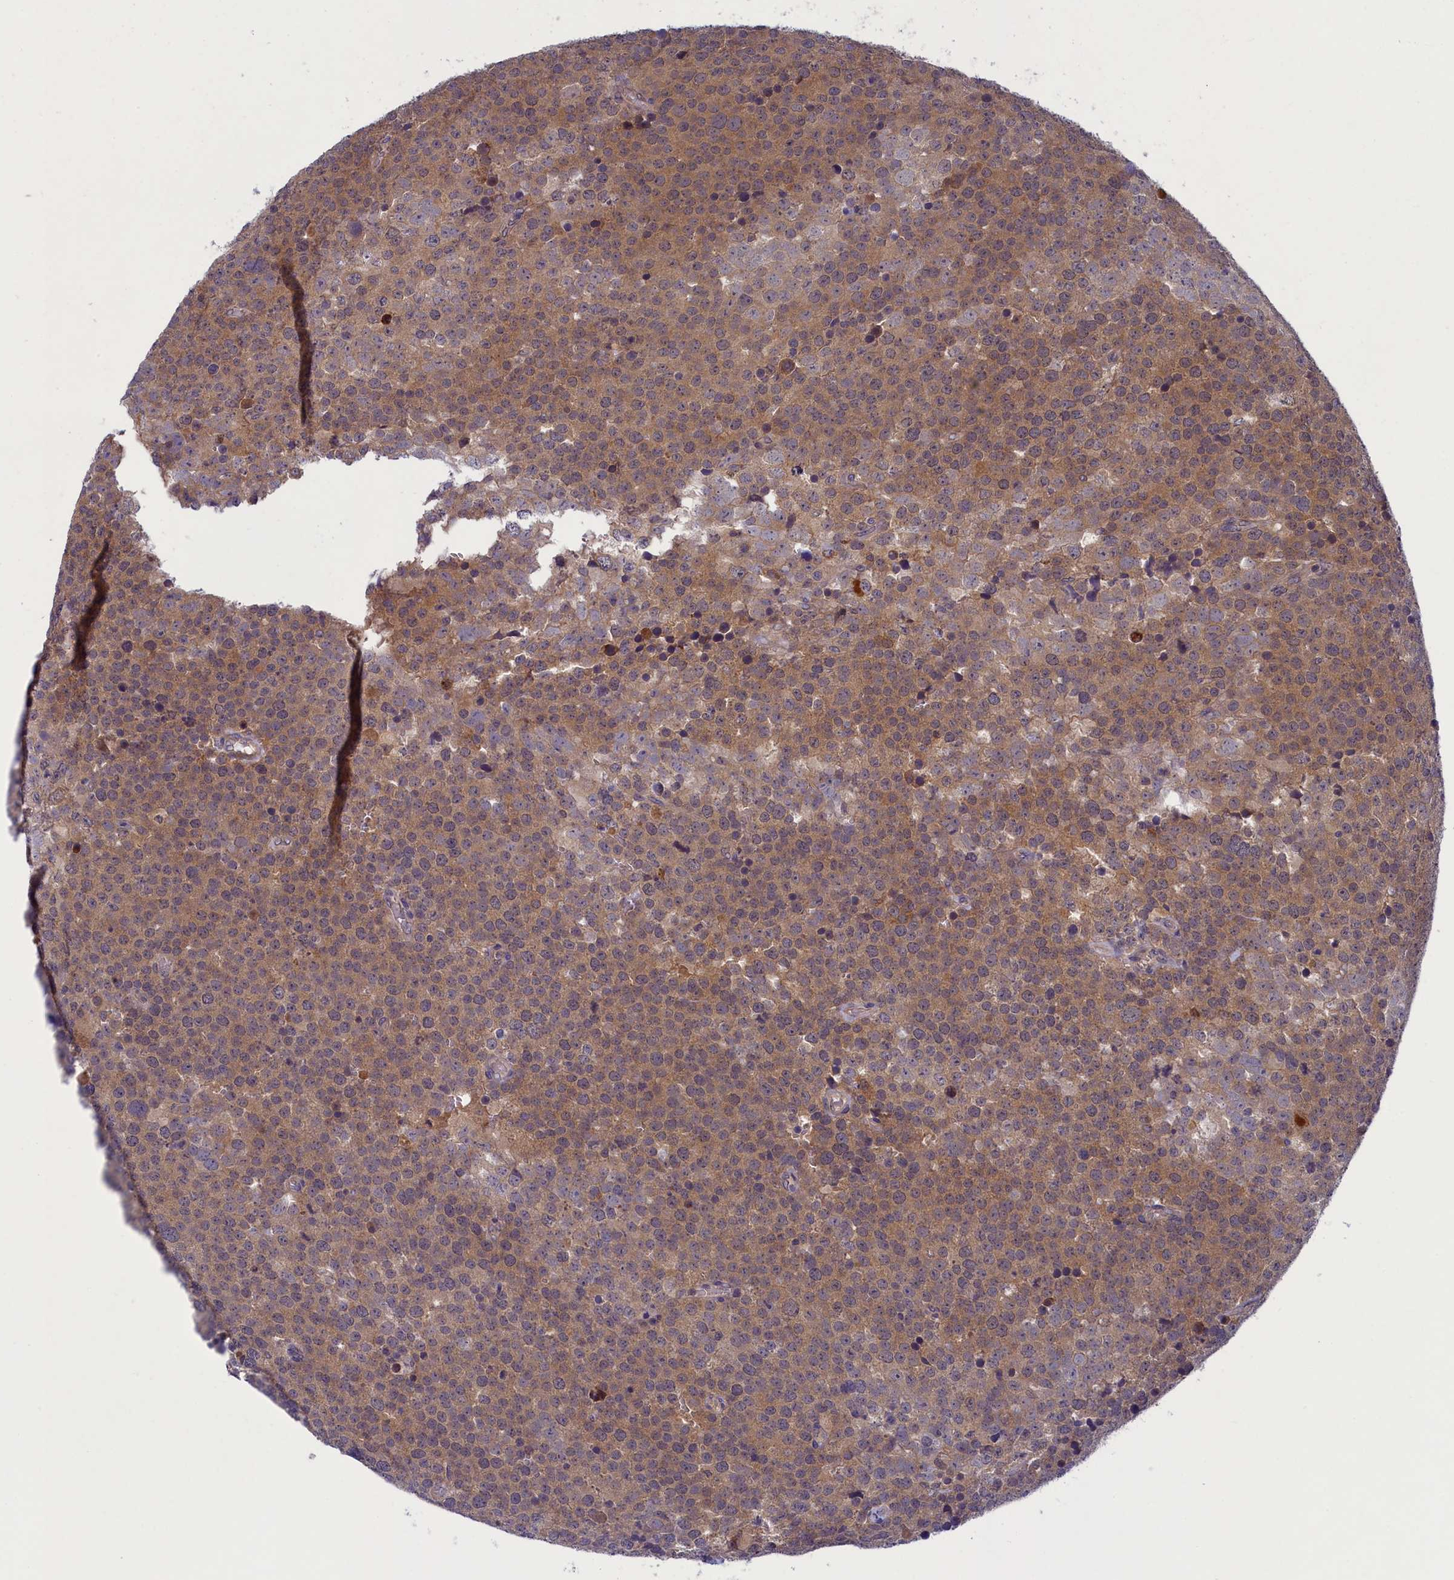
{"staining": {"intensity": "moderate", "quantity": ">75%", "location": "cytoplasmic/membranous"}, "tissue": "testis cancer", "cell_type": "Tumor cells", "image_type": "cancer", "snomed": [{"axis": "morphology", "description": "Seminoma, NOS"}, {"axis": "topography", "description": "Testis"}], "caption": "Immunohistochemistry micrograph of testis seminoma stained for a protein (brown), which demonstrates medium levels of moderate cytoplasmic/membranous staining in about >75% of tumor cells.", "gene": "NUBP1", "patient": {"sex": "male", "age": 71}}